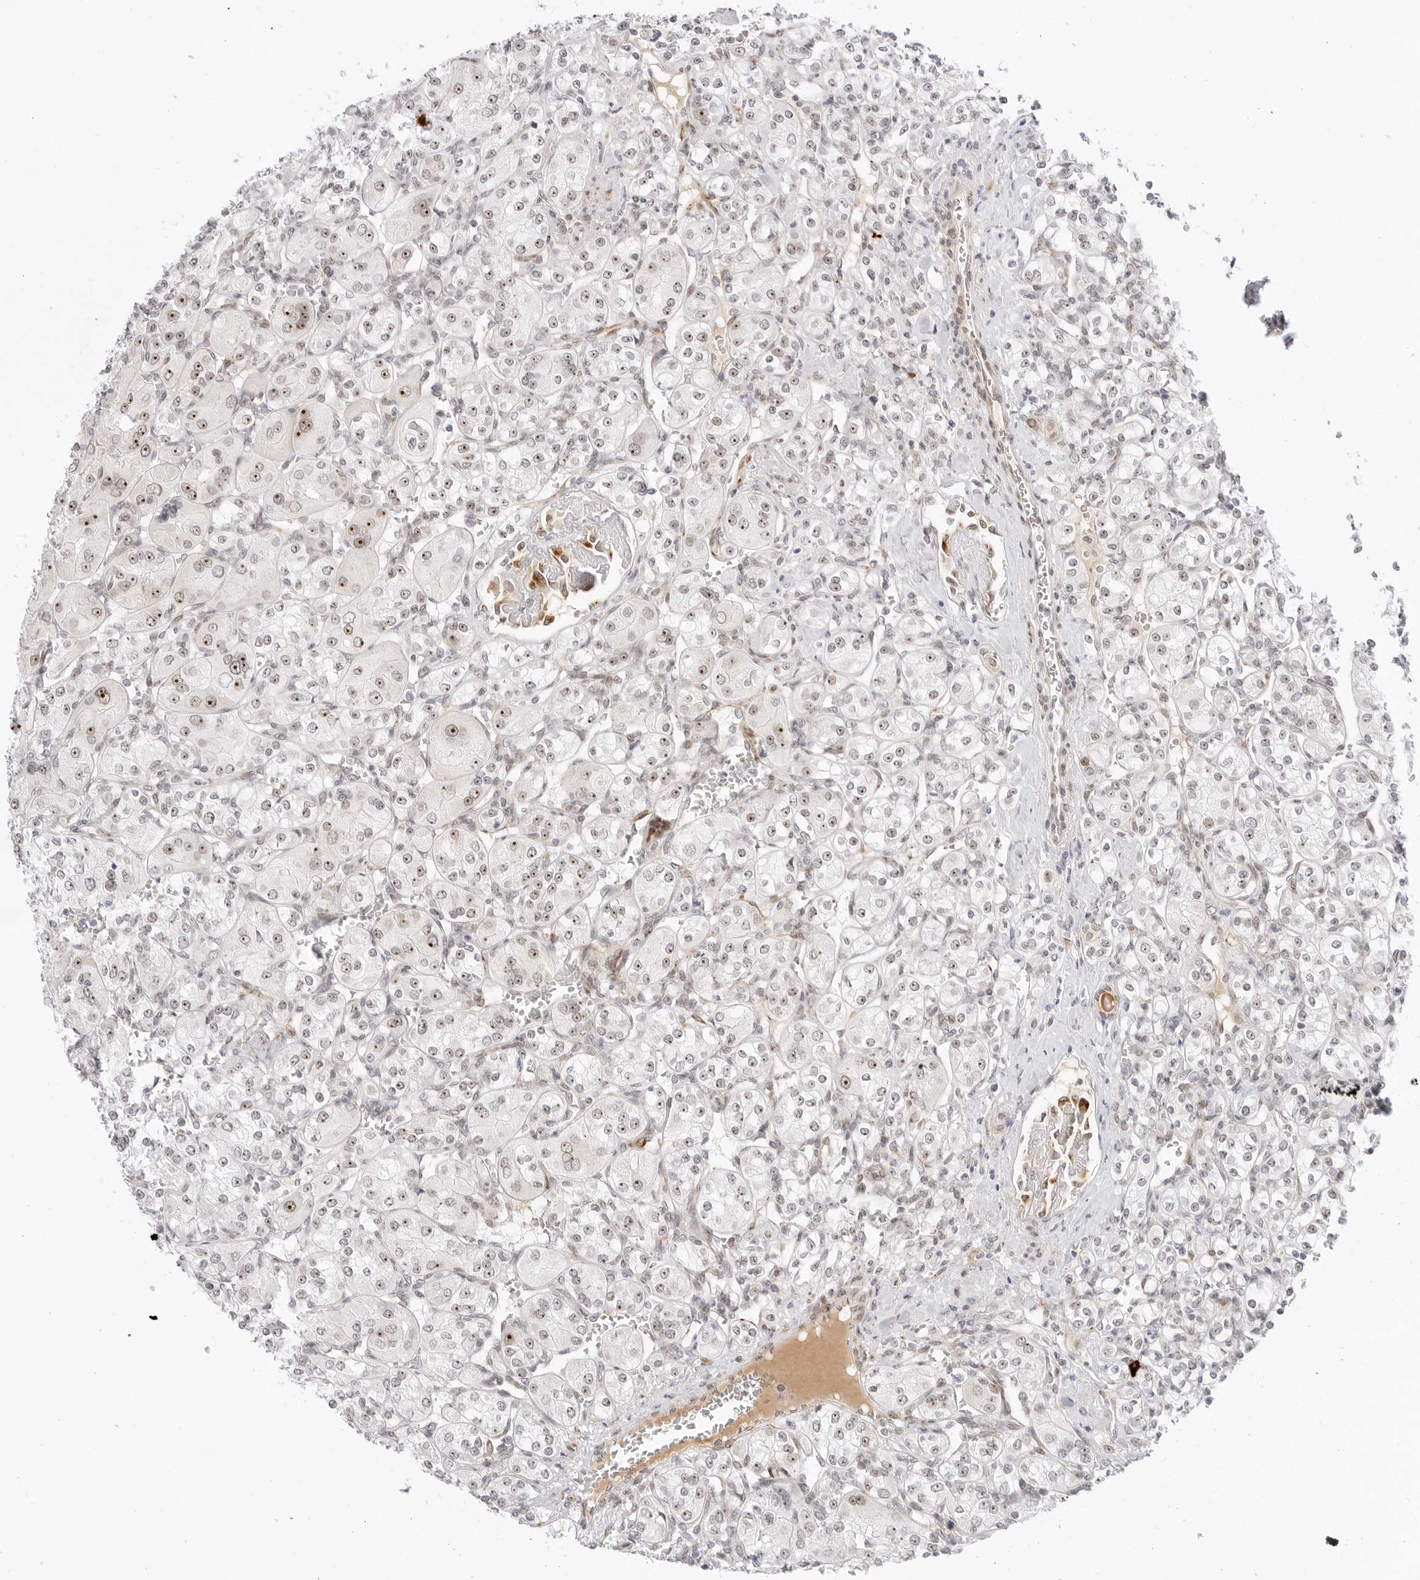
{"staining": {"intensity": "moderate", "quantity": ">75%", "location": "nuclear"}, "tissue": "renal cancer", "cell_type": "Tumor cells", "image_type": "cancer", "snomed": [{"axis": "morphology", "description": "Adenocarcinoma, NOS"}, {"axis": "topography", "description": "Kidney"}], "caption": "High-magnification brightfield microscopy of renal cancer (adenocarcinoma) stained with DAB (brown) and counterstained with hematoxylin (blue). tumor cells exhibit moderate nuclear positivity is identified in approximately>75% of cells.", "gene": "HIPK3", "patient": {"sex": "male", "age": 77}}